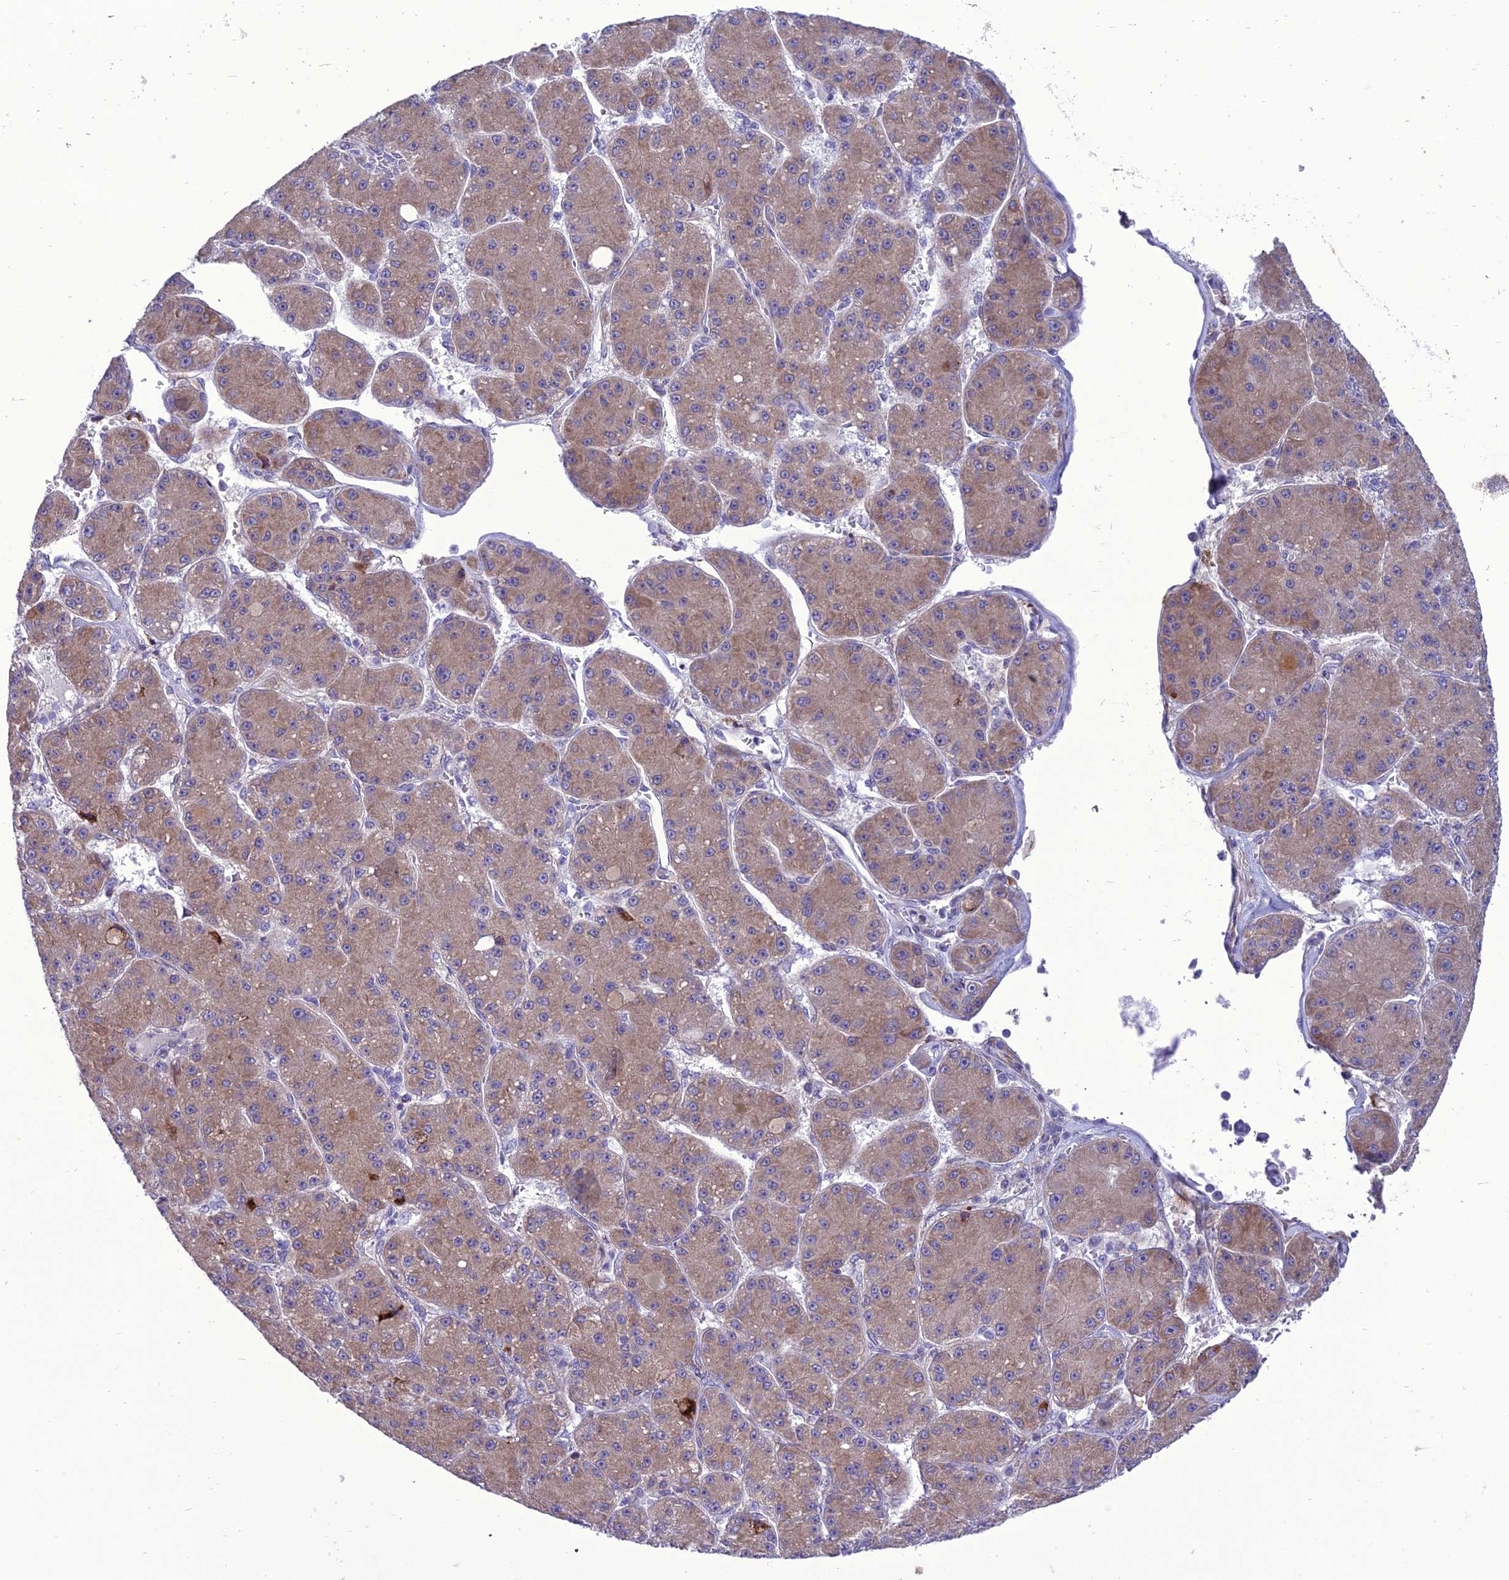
{"staining": {"intensity": "moderate", "quantity": ">75%", "location": "cytoplasmic/membranous"}, "tissue": "liver cancer", "cell_type": "Tumor cells", "image_type": "cancer", "snomed": [{"axis": "morphology", "description": "Carcinoma, Hepatocellular, NOS"}, {"axis": "topography", "description": "Liver"}], "caption": "The photomicrograph displays a brown stain indicating the presence of a protein in the cytoplasmic/membranous of tumor cells in liver hepatocellular carcinoma.", "gene": "NEURL2", "patient": {"sex": "male", "age": 67}}